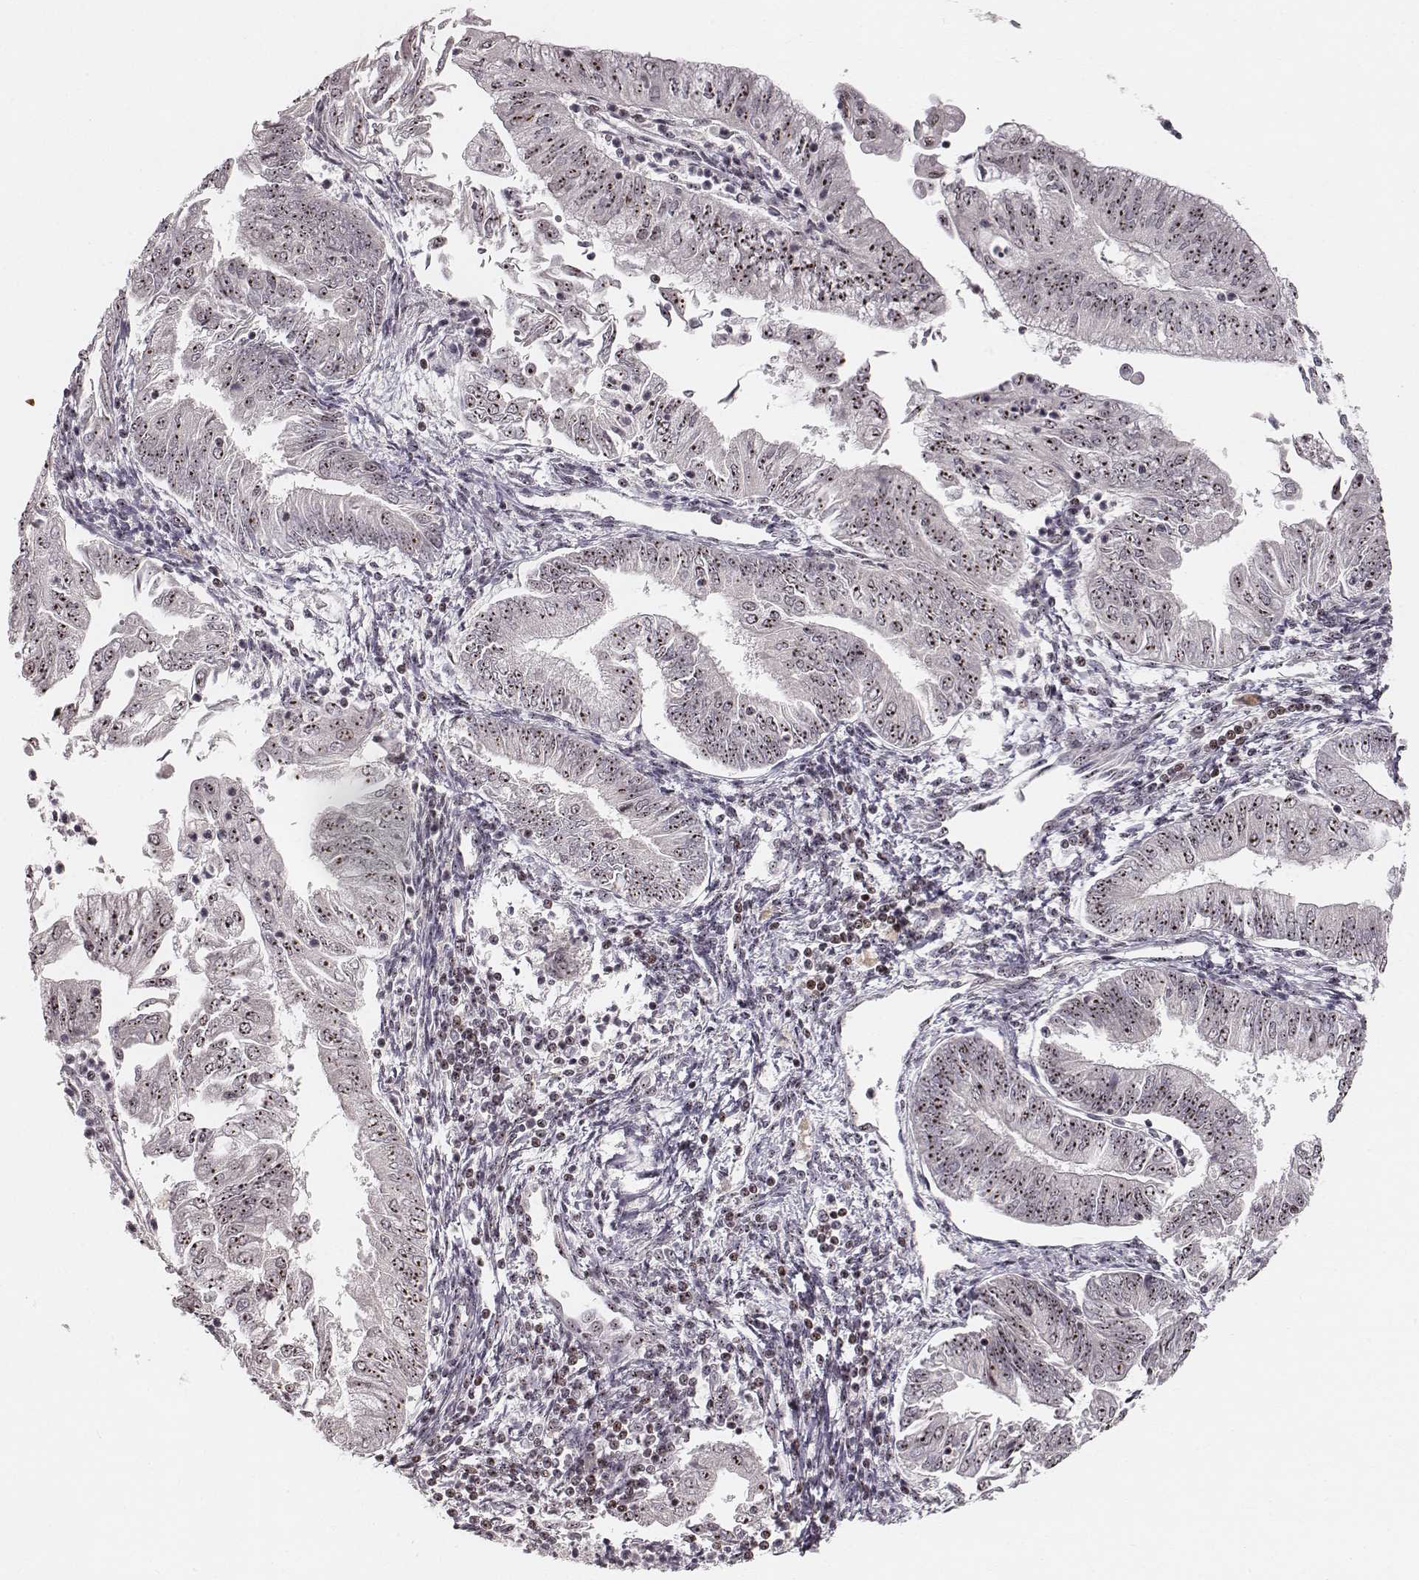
{"staining": {"intensity": "moderate", "quantity": ">75%", "location": "nuclear"}, "tissue": "endometrial cancer", "cell_type": "Tumor cells", "image_type": "cancer", "snomed": [{"axis": "morphology", "description": "Adenocarcinoma, NOS"}, {"axis": "topography", "description": "Endometrium"}], "caption": "This photomicrograph displays immunohistochemistry staining of endometrial adenocarcinoma, with medium moderate nuclear expression in approximately >75% of tumor cells.", "gene": "NOP56", "patient": {"sex": "female", "age": 55}}